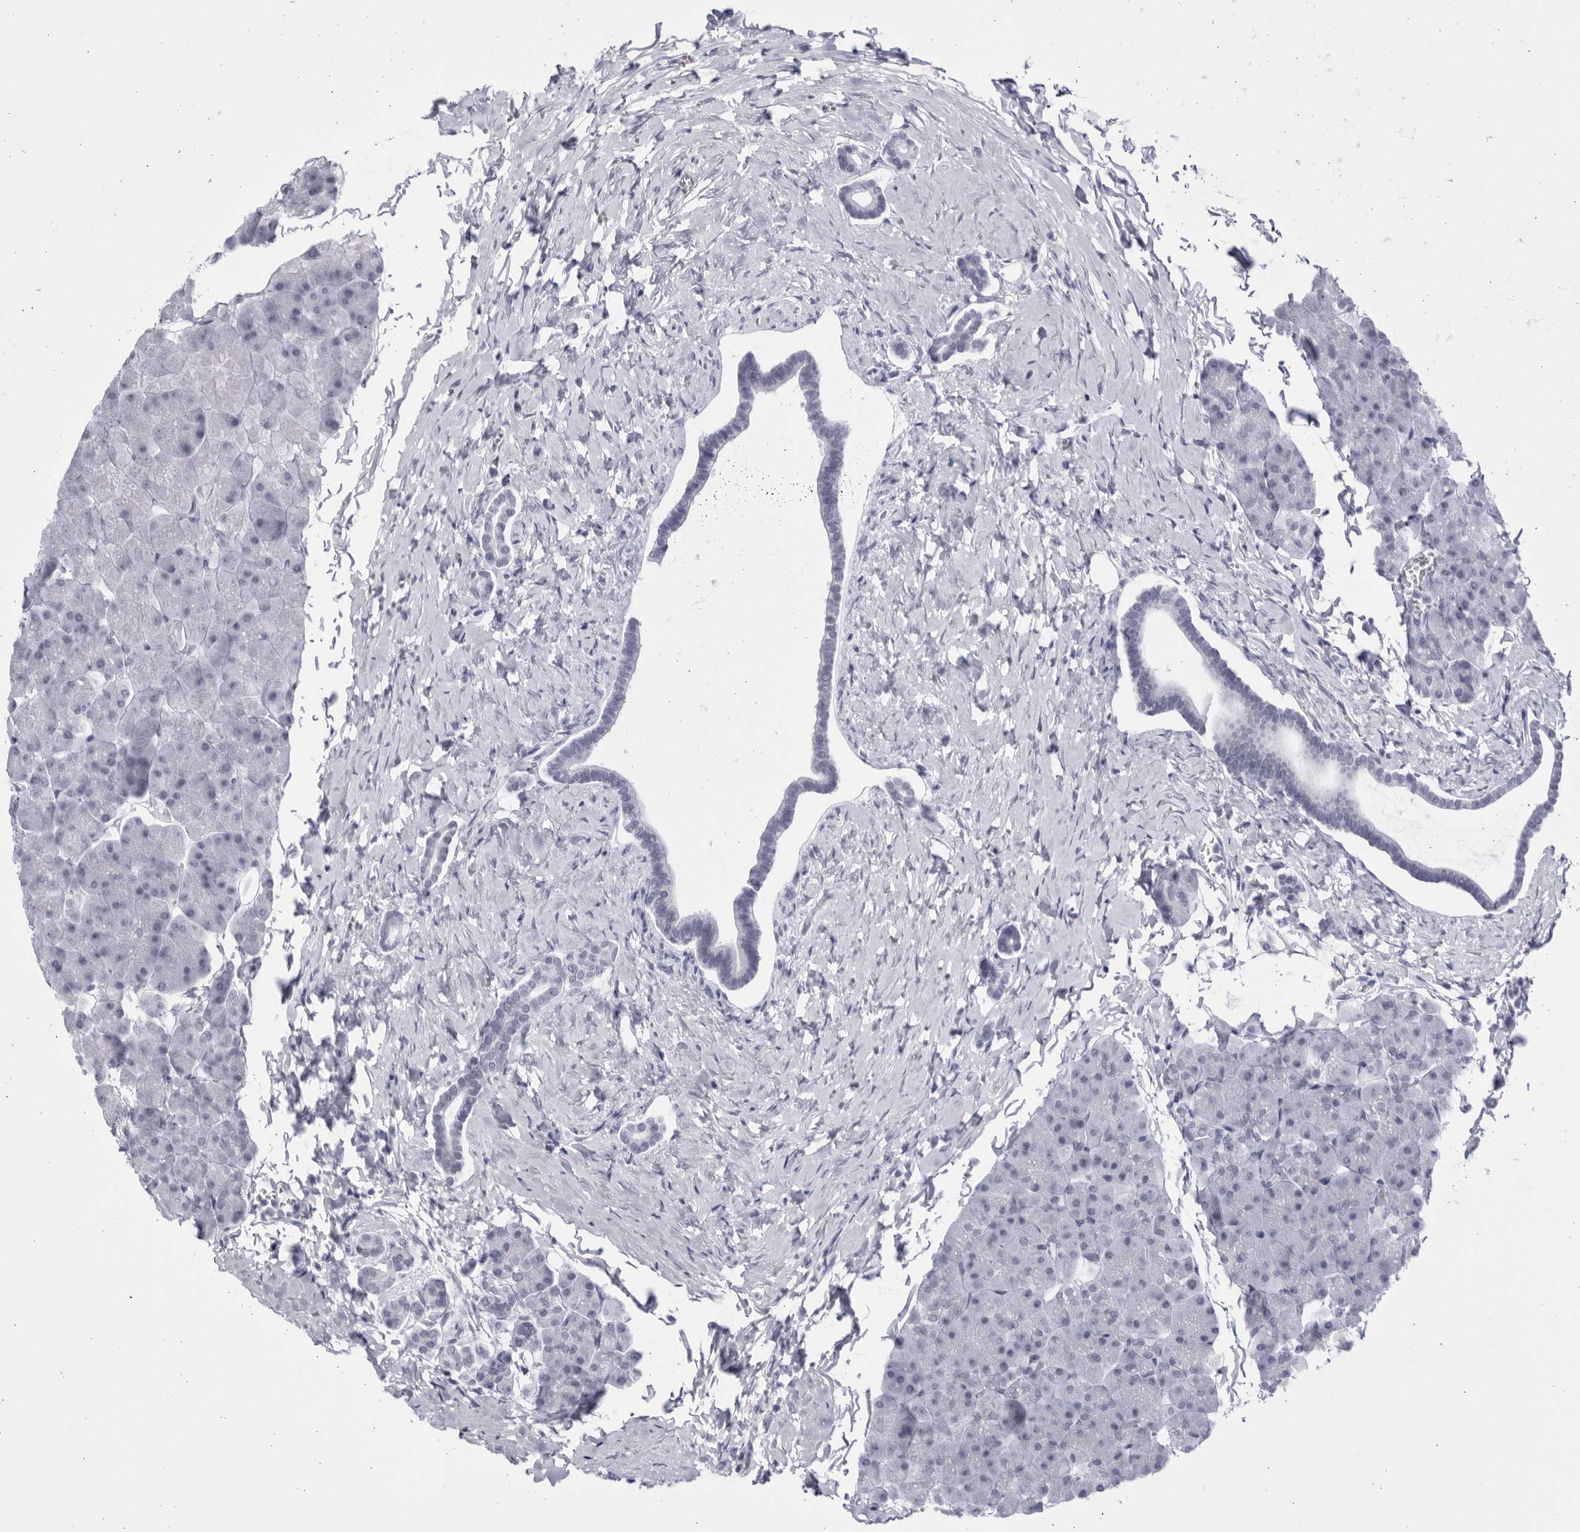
{"staining": {"intensity": "negative", "quantity": "none", "location": "none"}, "tissue": "pancreas", "cell_type": "Exocrine glandular cells", "image_type": "normal", "snomed": [{"axis": "morphology", "description": "Normal tissue, NOS"}, {"axis": "topography", "description": "Pancreas"}], "caption": "Exocrine glandular cells show no significant protein positivity in unremarkable pancreas. (DAB immunohistochemistry, high magnification).", "gene": "CCDC181", "patient": {"sex": "male", "age": 35}}